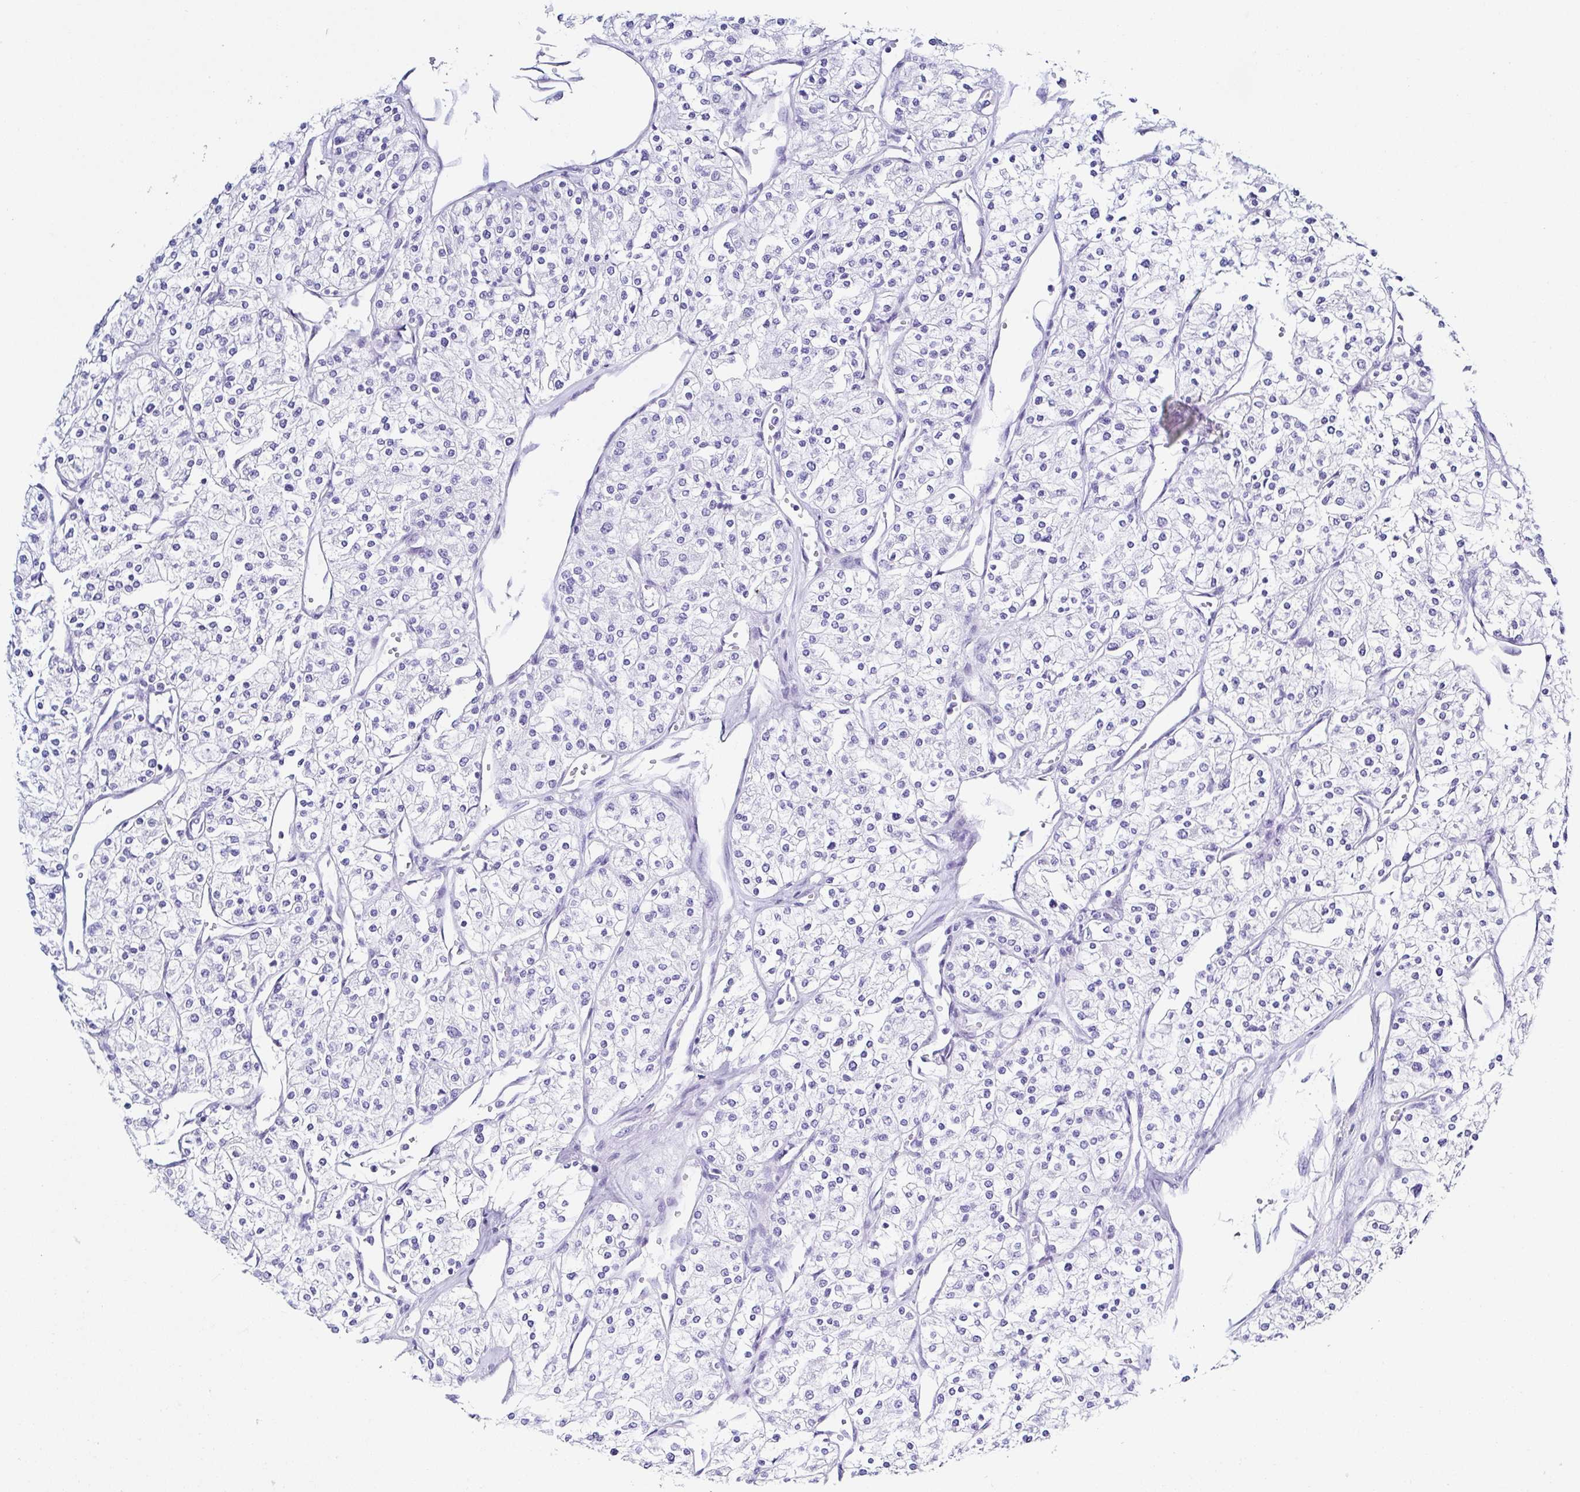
{"staining": {"intensity": "negative", "quantity": "none", "location": "none"}, "tissue": "renal cancer", "cell_type": "Tumor cells", "image_type": "cancer", "snomed": [{"axis": "morphology", "description": "Adenocarcinoma, NOS"}, {"axis": "topography", "description": "Kidney"}], "caption": "A histopathology image of human renal adenocarcinoma is negative for staining in tumor cells.", "gene": "TNNT2", "patient": {"sex": "male", "age": 80}}